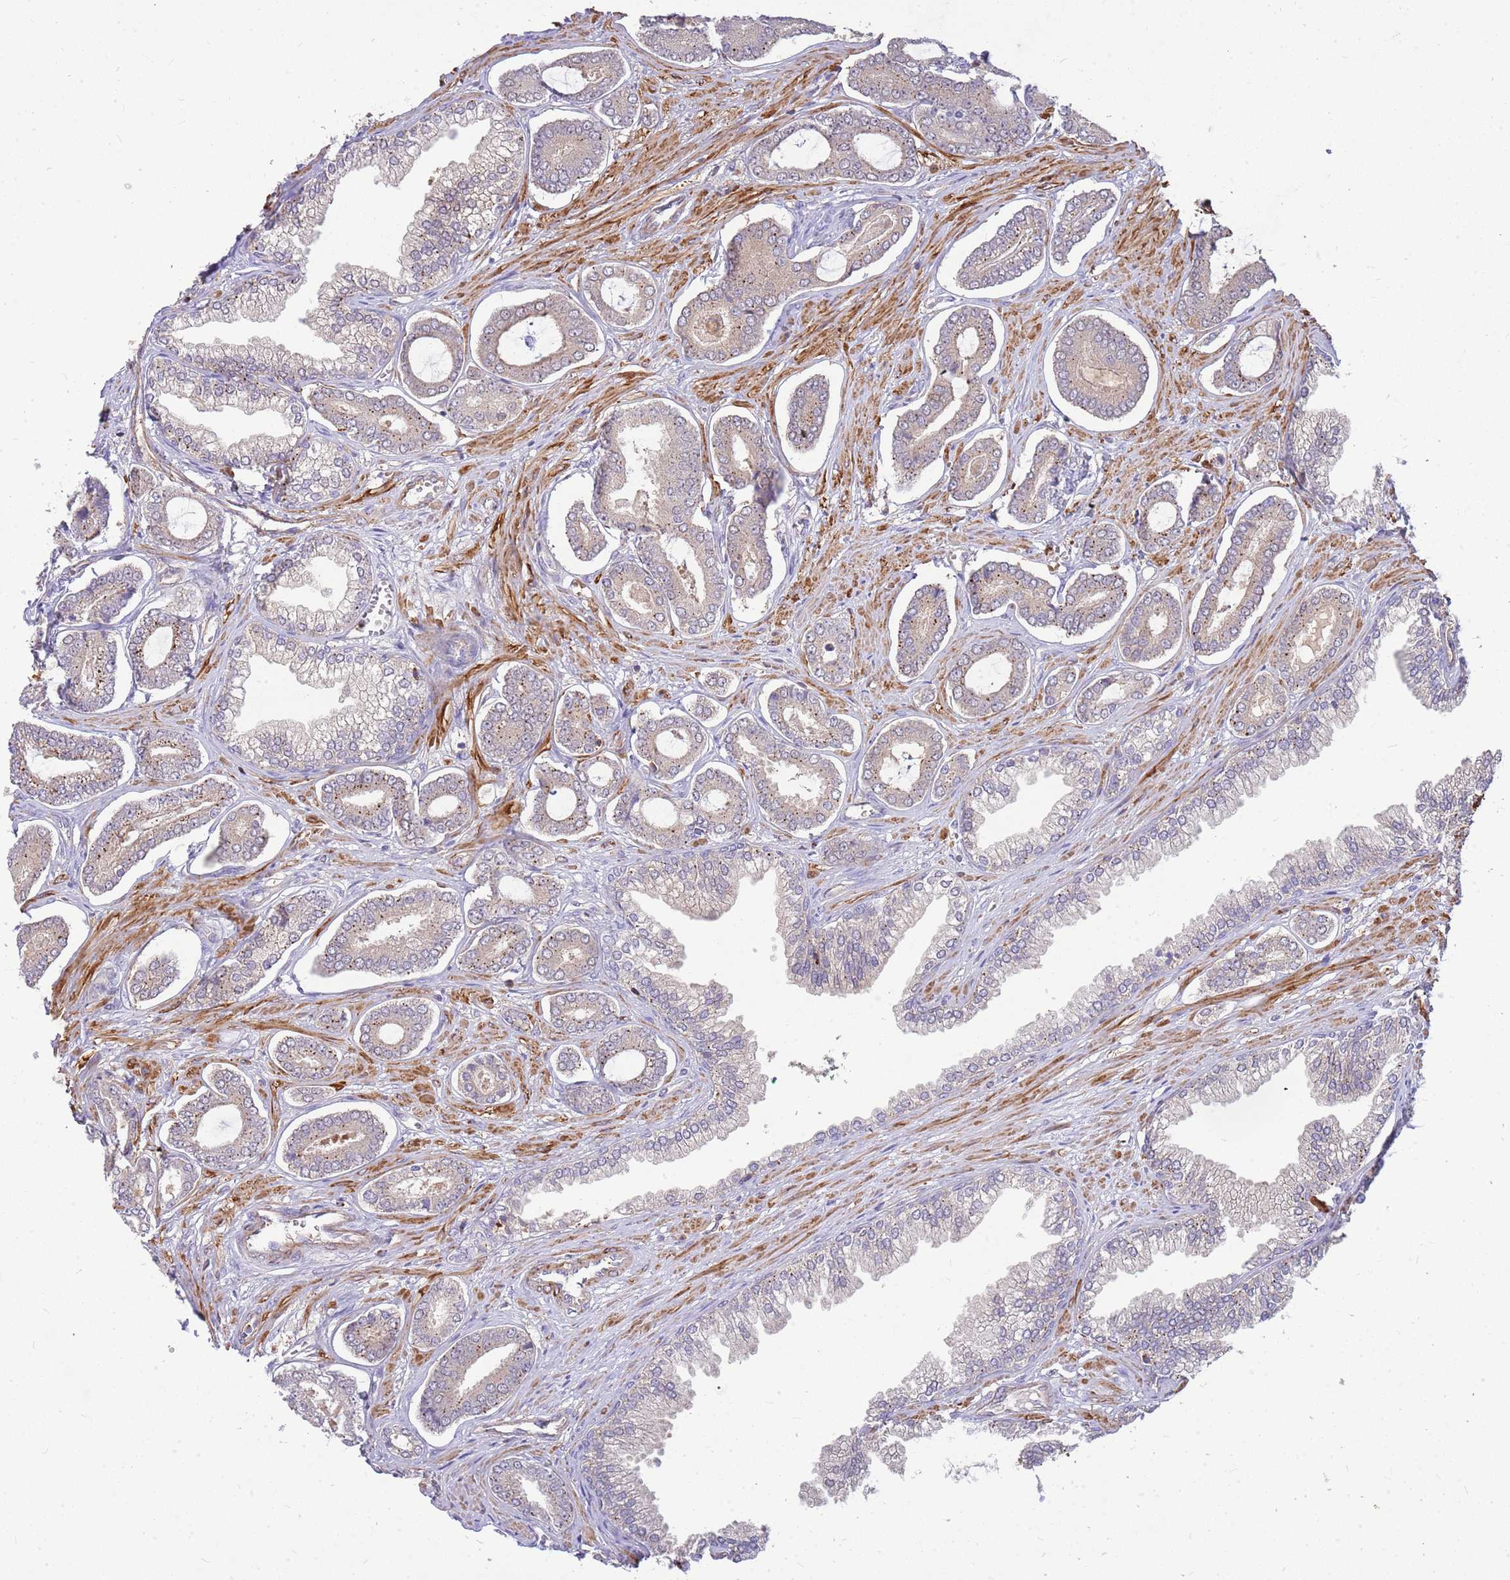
{"staining": {"intensity": "weak", "quantity": "<25%", "location": "cytoplasmic/membranous"}, "tissue": "prostate cancer", "cell_type": "Tumor cells", "image_type": "cancer", "snomed": [{"axis": "morphology", "description": "Adenocarcinoma, NOS"}, {"axis": "topography", "description": "Prostate and seminal vesicle, NOS"}], "caption": "Histopathology image shows no significant protein positivity in tumor cells of prostate adenocarcinoma. Brightfield microscopy of immunohistochemistry (IHC) stained with DAB (brown) and hematoxylin (blue), captured at high magnification.", "gene": "MVD", "patient": {"sex": "male", "age": 76}}